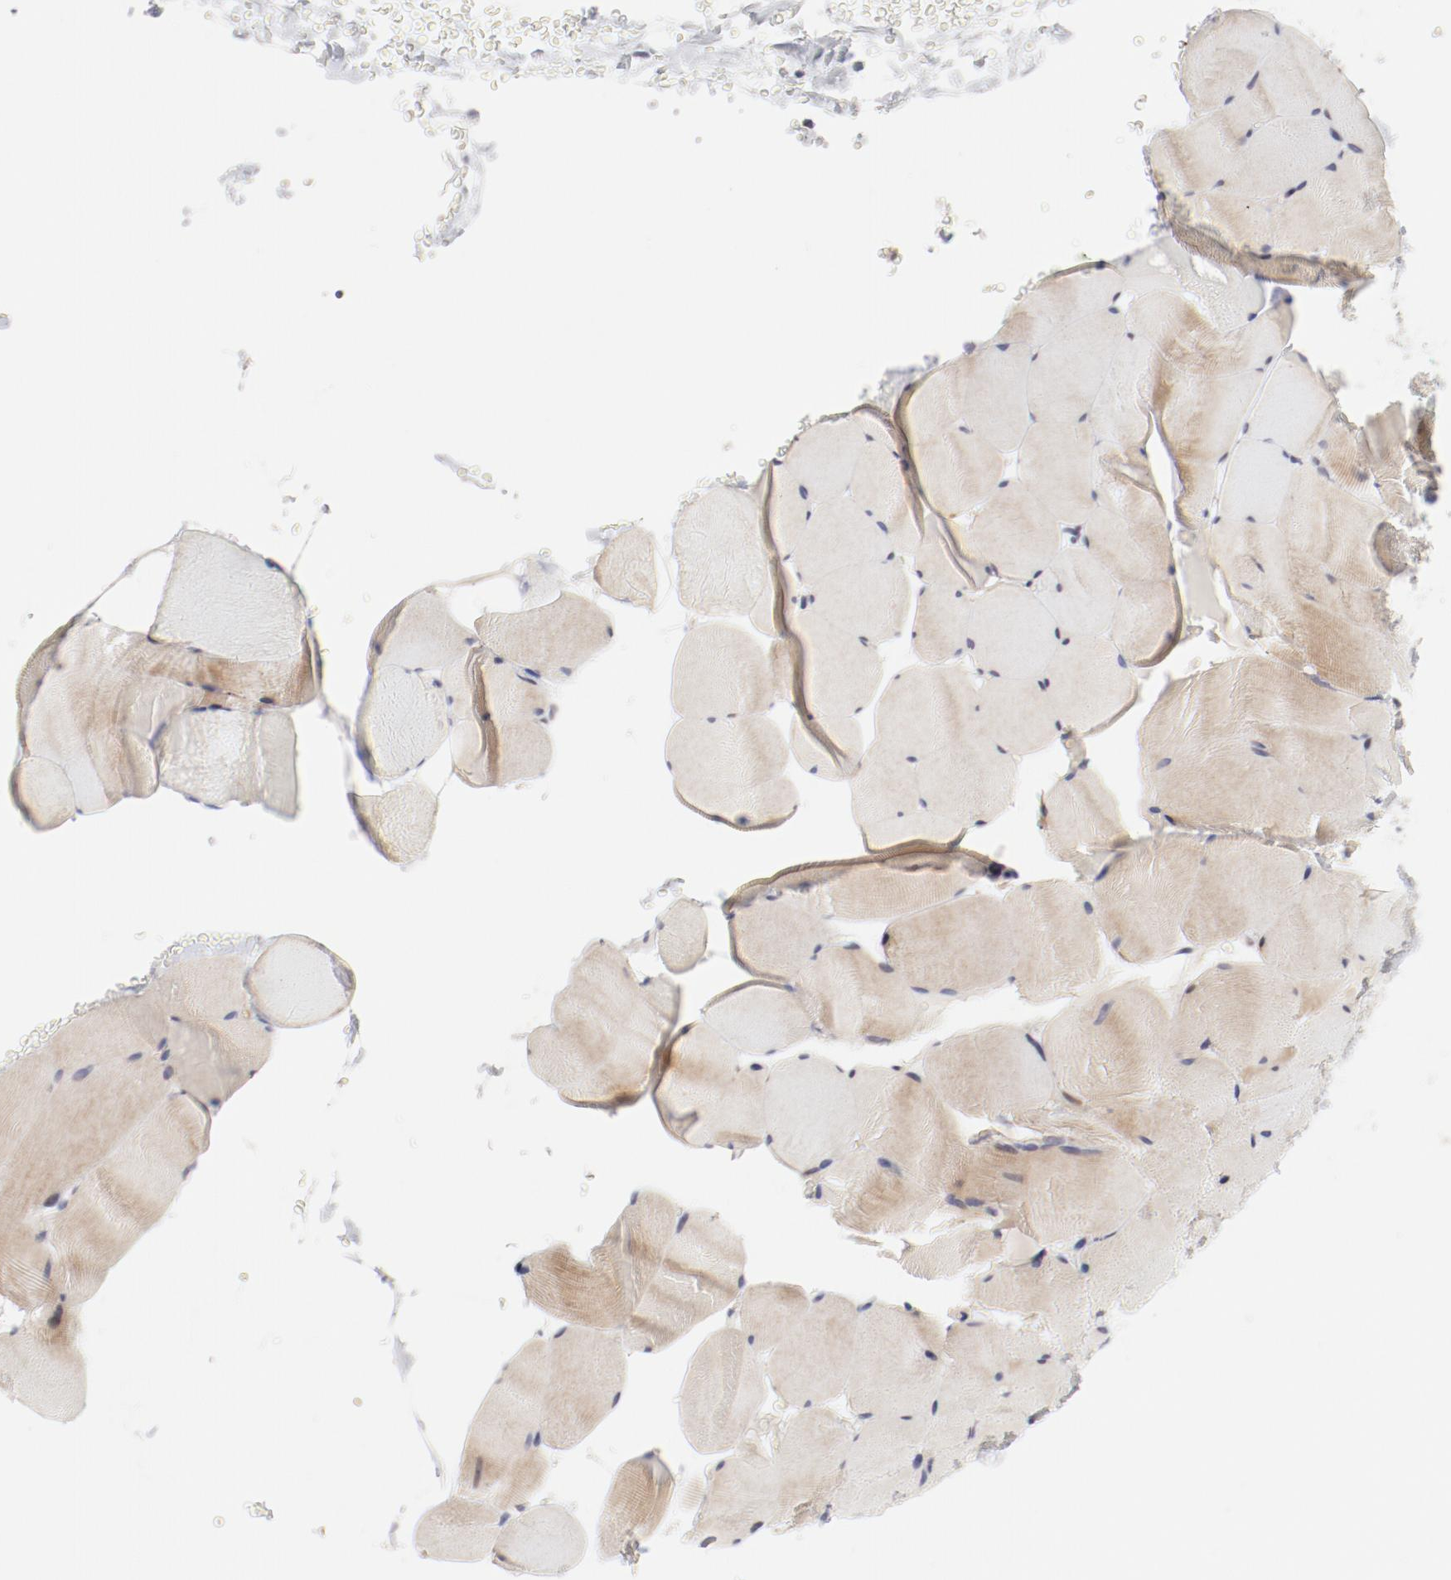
{"staining": {"intensity": "weak", "quantity": "25%-75%", "location": "cytoplasmic/membranous"}, "tissue": "skeletal muscle", "cell_type": "Myocytes", "image_type": "normal", "snomed": [{"axis": "morphology", "description": "Normal tissue, NOS"}, {"axis": "topography", "description": "Skeletal muscle"}], "caption": "Immunohistochemical staining of benign human skeletal muscle reveals low levels of weak cytoplasmic/membranous staining in approximately 25%-75% of myocytes.", "gene": "FSCB", "patient": {"sex": "male", "age": 62}}